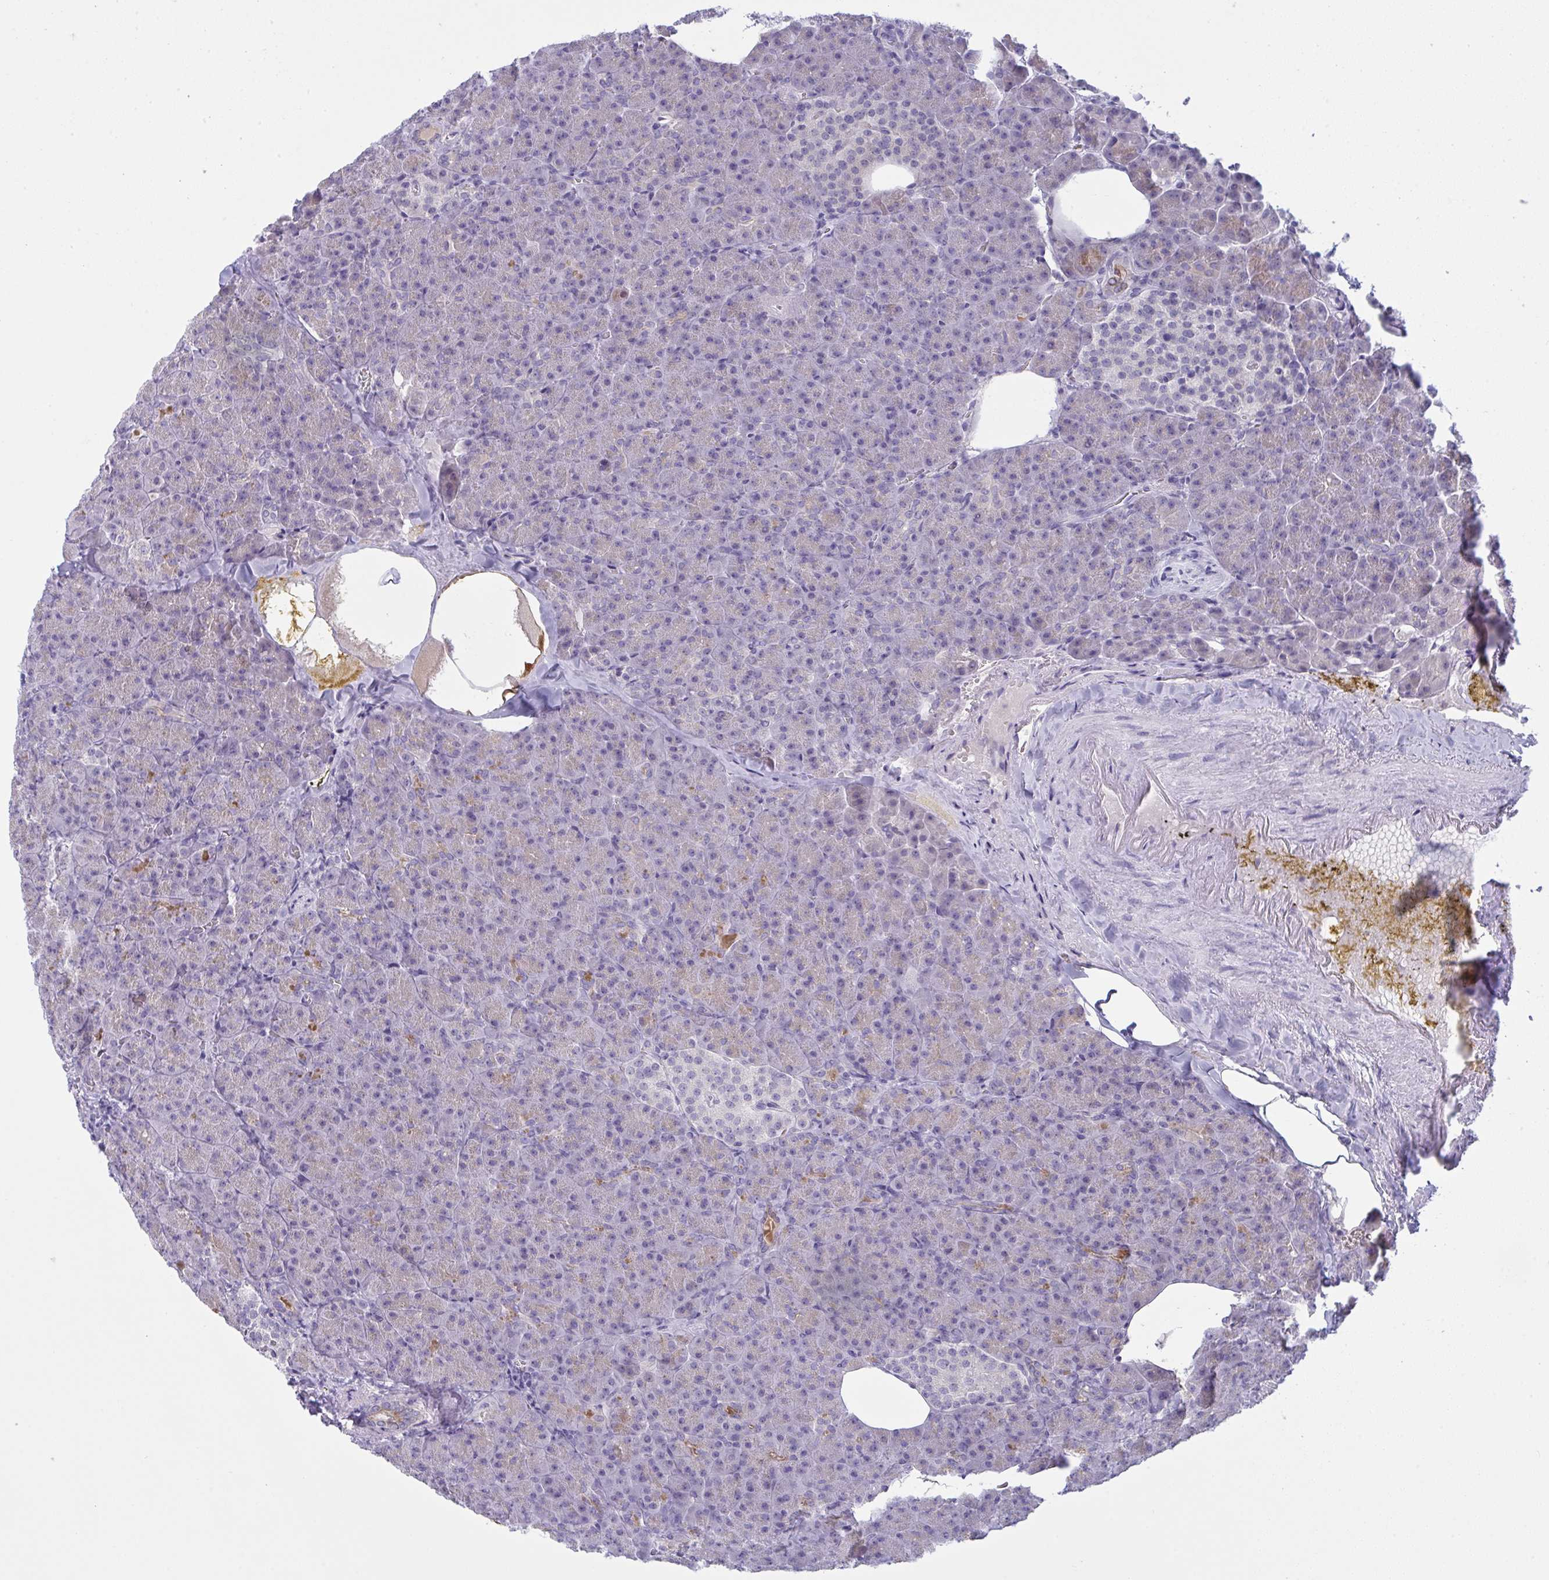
{"staining": {"intensity": "moderate", "quantity": "25%-75%", "location": "cytoplasmic/membranous"}, "tissue": "pancreas", "cell_type": "Exocrine glandular cells", "image_type": "normal", "snomed": [{"axis": "morphology", "description": "Normal tissue, NOS"}, {"axis": "topography", "description": "Pancreas"}], "caption": "Immunohistochemistry (DAB (3,3'-diaminobenzidine)) staining of benign human pancreas demonstrates moderate cytoplasmic/membranous protein staining in approximately 25%-75% of exocrine glandular cells.", "gene": "TENT5D", "patient": {"sex": "female", "age": 74}}